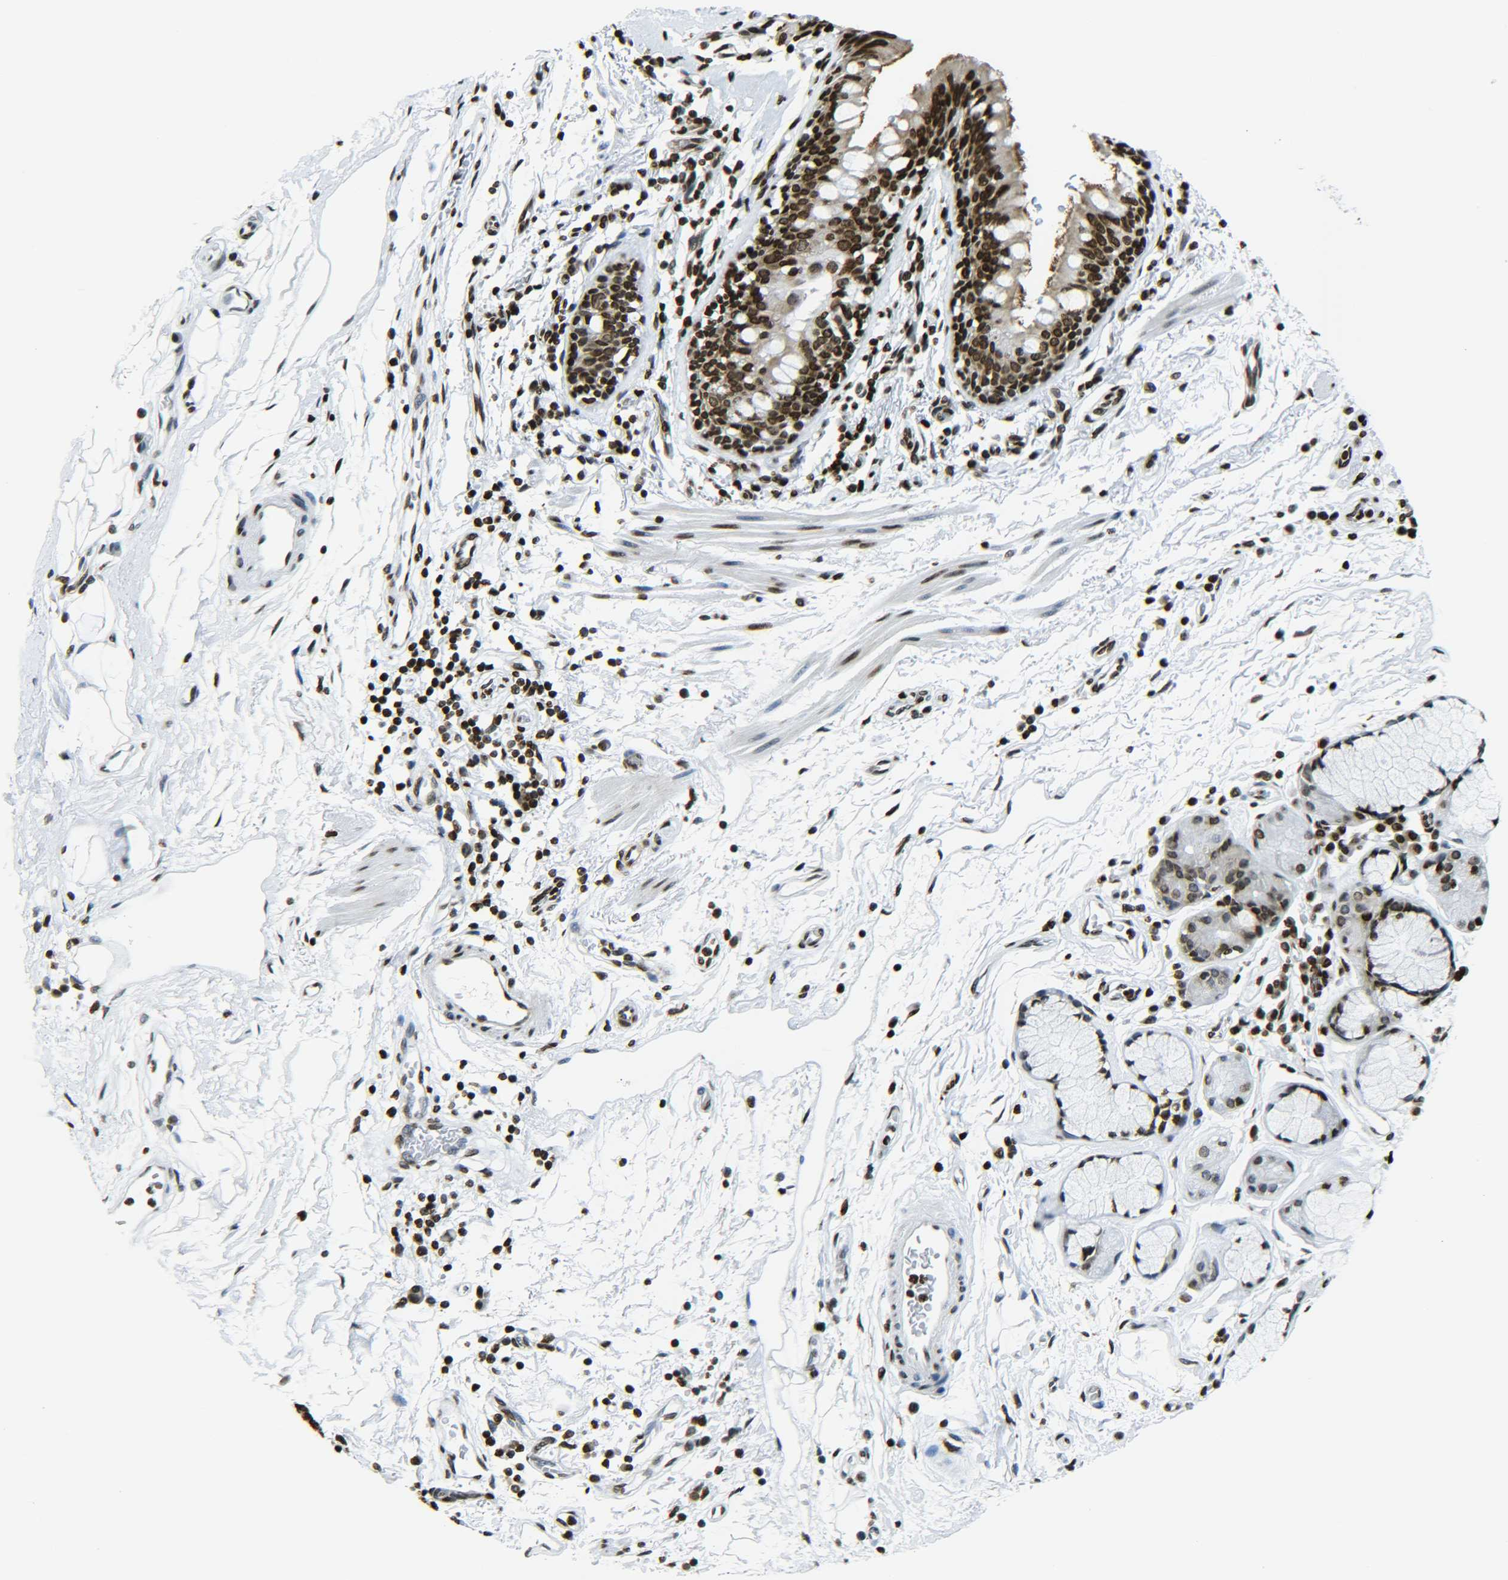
{"staining": {"intensity": "strong", "quantity": ">75%", "location": "nuclear"}, "tissue": "bronchus", "cell_type": "Respiratory epithelial cells", "image_type": "normal", "snomed": [{"axis": "morphology", "description": "Normal tissue, NOS"}, {"axis": "morphology", "description": "Inflammation, NOS"}, {"axis": "topography", "description": "Cartilage tissue"}, {"axis": "topography", "description": "Bronchus"}], "caption": "The photomicrograph displays staining of unremarkable bronchus, revealing strong nuclear protein expression (brown color) within respiratory epithelial cells. The protein of interest is stained brown, and the nuclei are stained in blue (DAB (3,3'-diaminobenzidine) IHC with brightfield microscopy, high magnification).", "gene": "H2AX", "patient": {"sex": "male", "age": 77}}